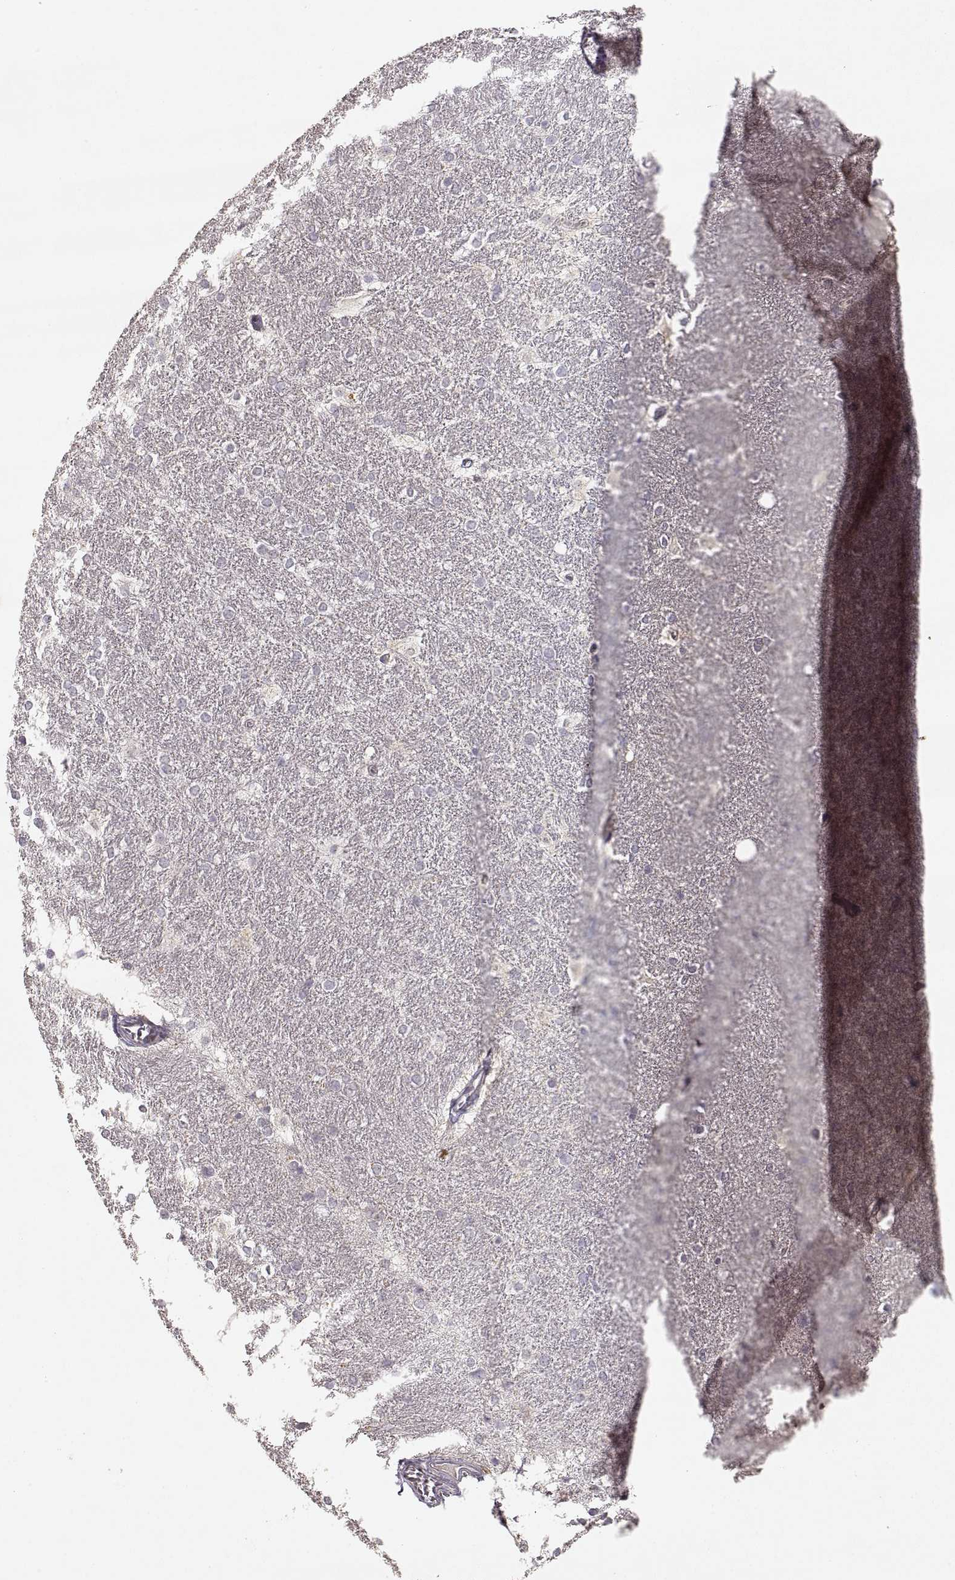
{"staining": {"intensity": "negative", "quantity": "none", "location": "none"}, "tissue": "hippocampus", "cell_type": "Glial cells", "image_type": "normal", "snomed": [{"axis": "morphology", "description": "Normal tissue, NOS"}, {"axis": "topography", "description": "Cerebral cortex"}, {"axis": "topography", "description": "Hippocampus"}], "caption": "Immunohistochemistry (IHC) image of unremarkable hippocampus: human hippocampus stained with DAB (3,3'-diaminobenzidine) reveals no significant protein staining in glial cells.", "gene": "LAMC2", "patient": {"sex": "female", "age": 19}}